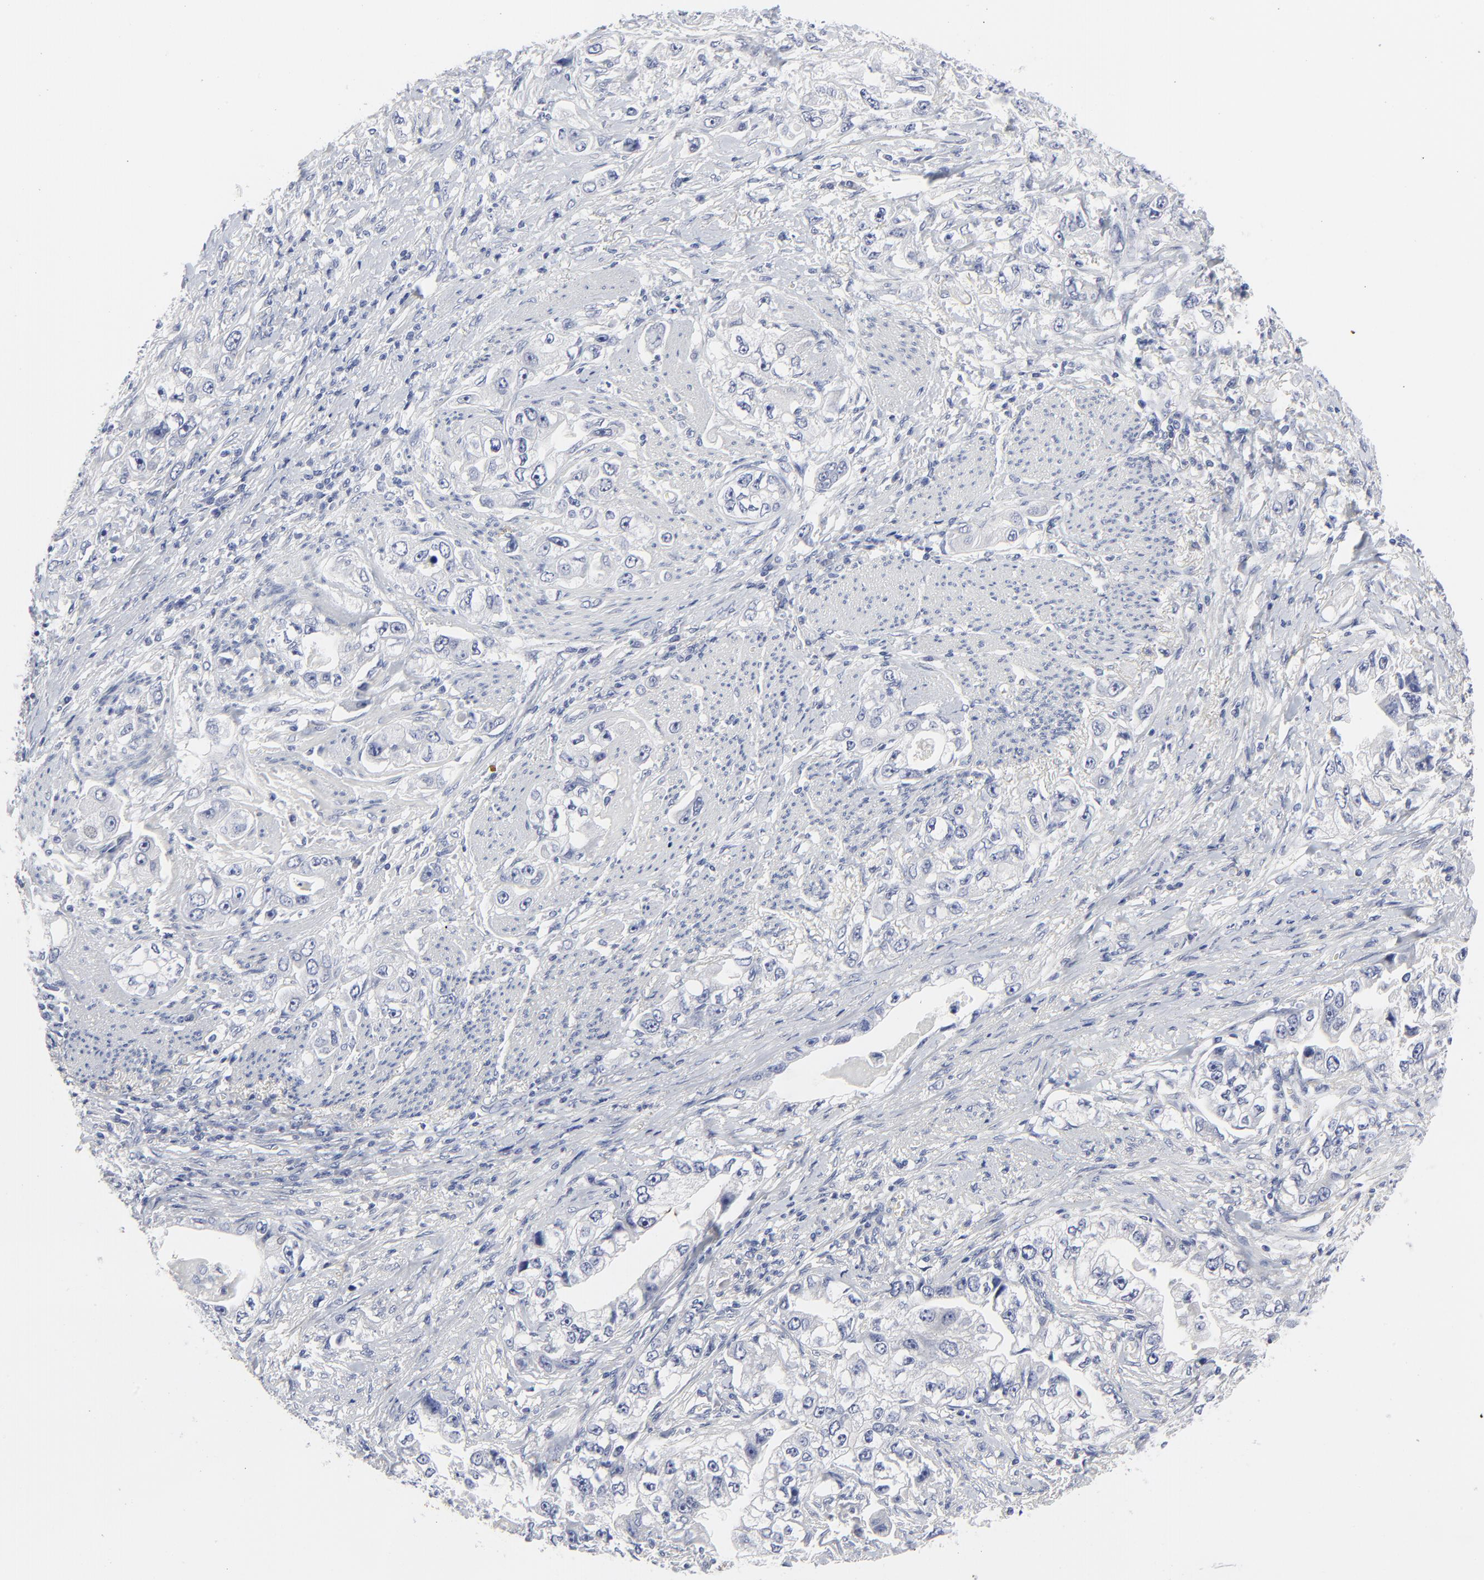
{"staining": {"intensity": "negative", "quantity": "none", "location": "none"}, "tissue": "stomach cancer", "cell_type": "Tumor cells", "image_type": "cancer", "snomed": [{"axis": "morphology", "description": "Adenocarcinoma, NOS"}, {"axis": "topography", "description": "Stomach, lower"}], "caption": "This is an immunohistochemistry image of human stomach adenocarcinoma. There is no staining in tumor cells.", "gene": "CLEC4G", "patient": {"sex": "female", "age": 93}}